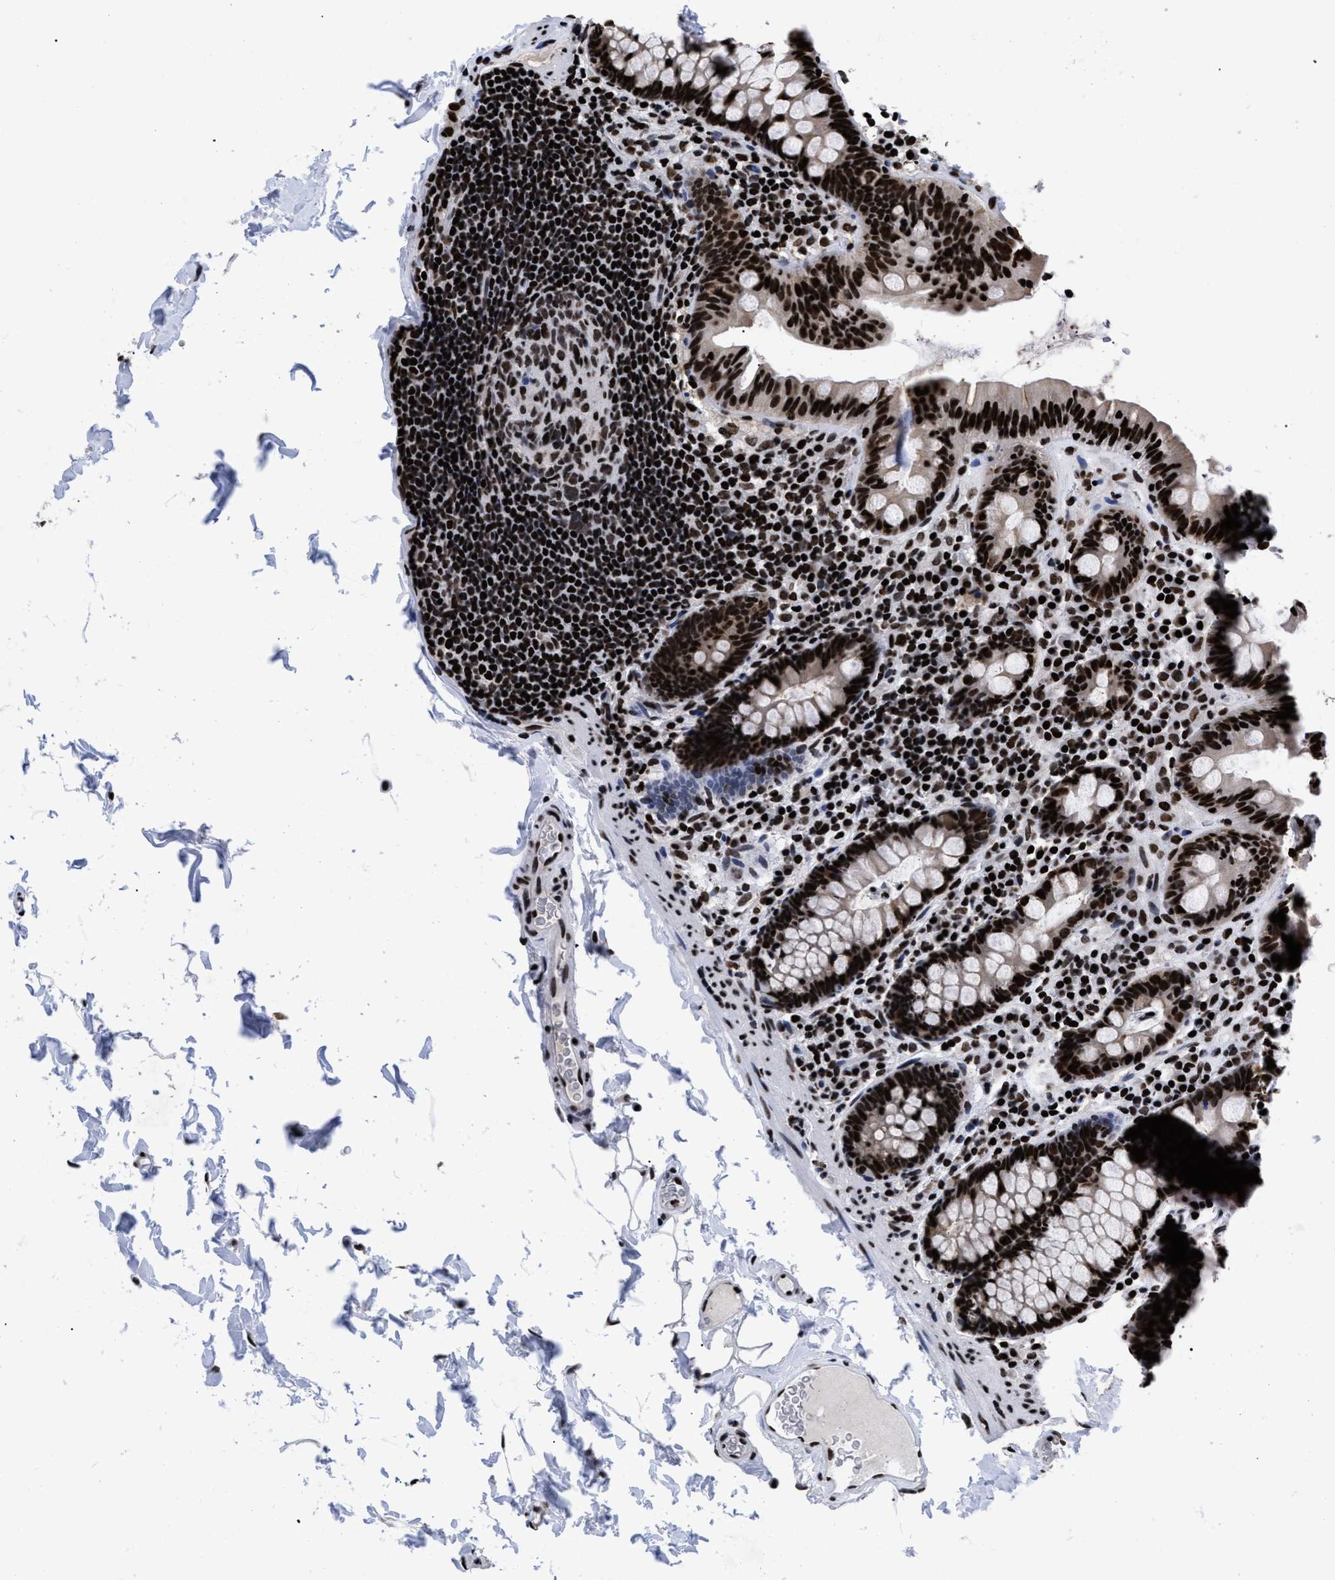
{"staining": {"intensity": "strong", "quantity": ">75%", "location": "nuclear"}, "tissue": "colon", "cell_type": "Endothelial cells", "image_type": "normal", "snomed": [{"axis": "morphology", "description": "Normal tissue, NOS"}, {"axis": "topography", "description": "Colon"}], "caption": "High-magnification brightfield microscopy of unremarkable colon stained with DAB (brown) and counterstained with hematoxylin (blue). endothelial cells exhibit strong nuclear staining is seen in about>75% of cells.", "gene": "CALHM3", "patient": {"sex": "female", "age": 80}}